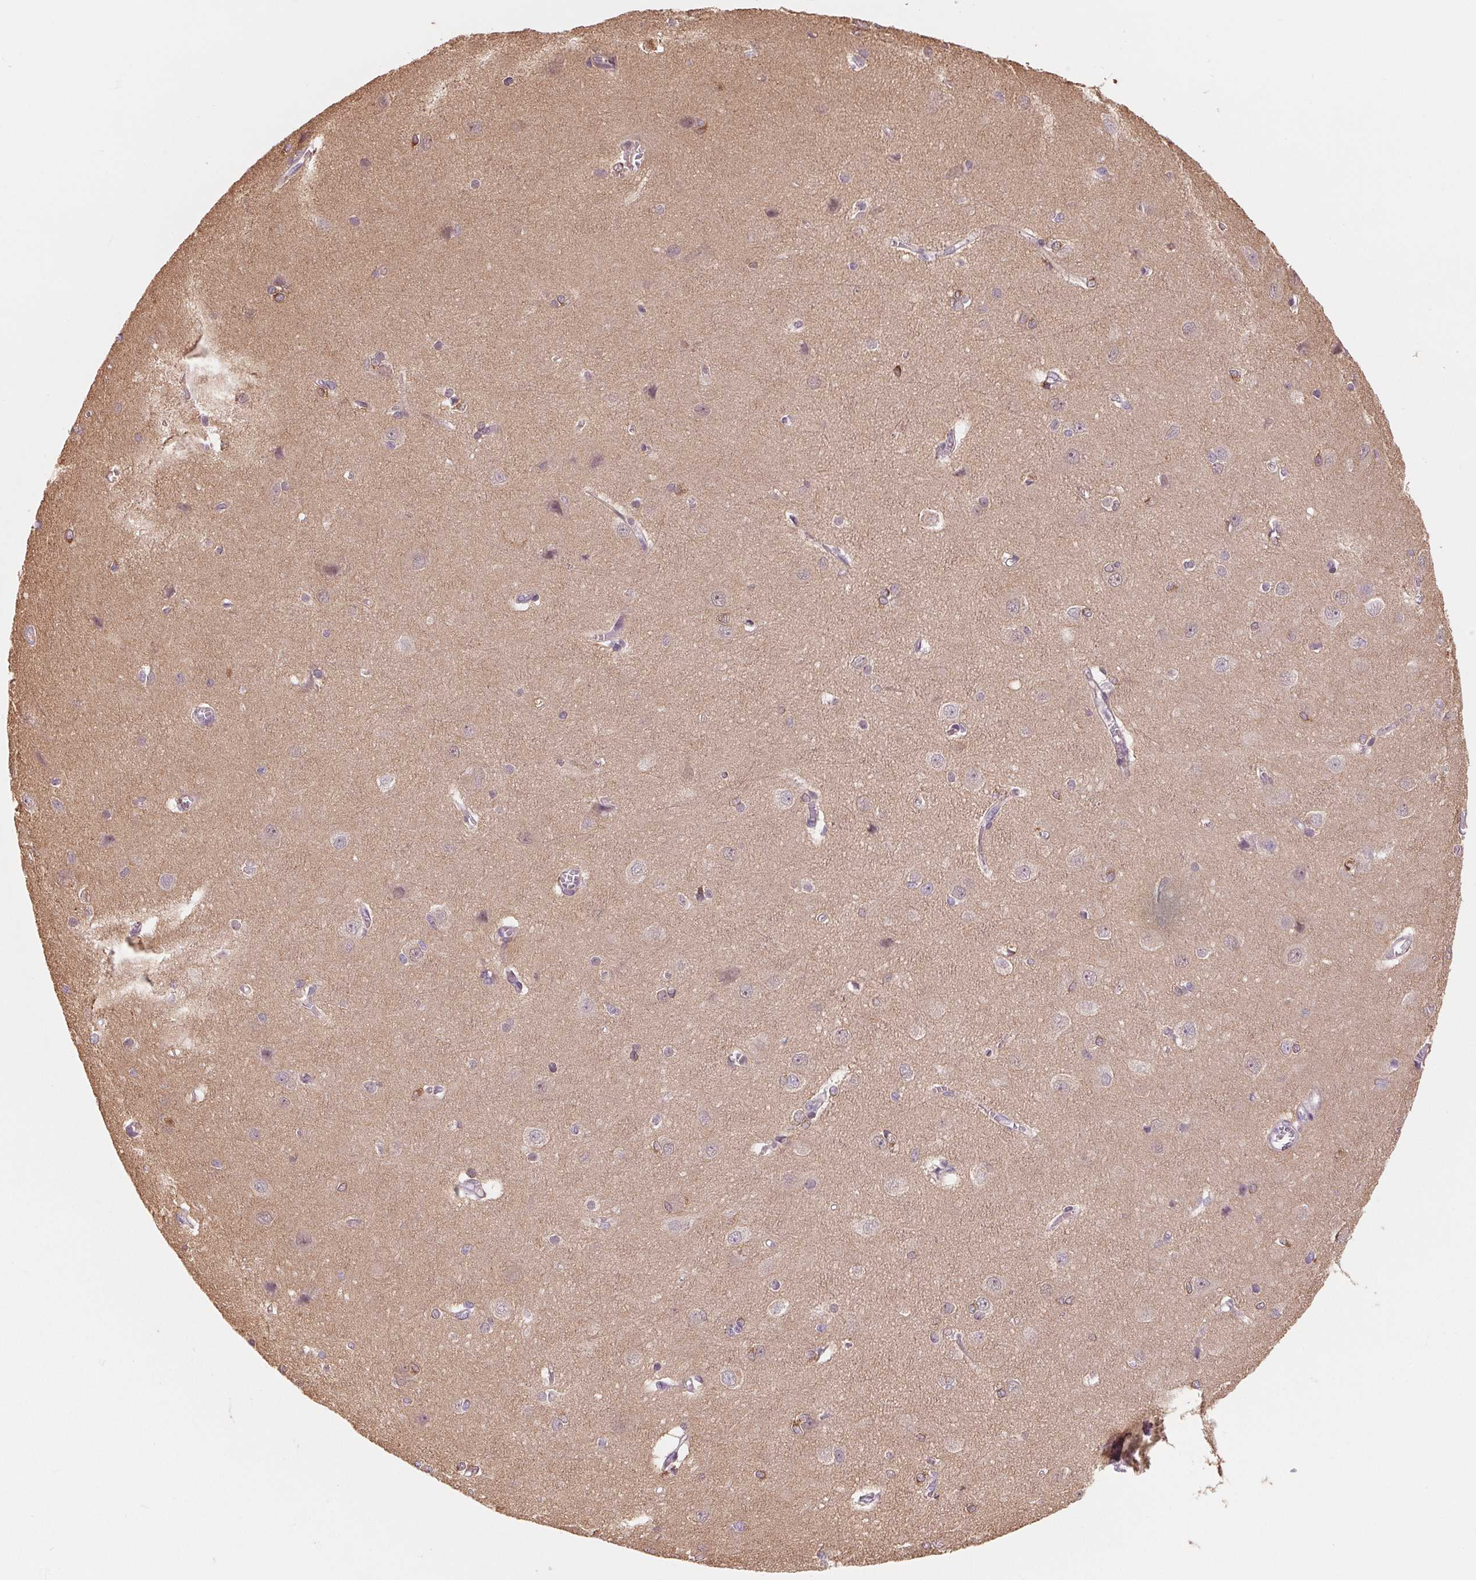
{"staining": {"intensity": "weak", "quantity": "25%-75%", "location": "cytoplasmic/membranous"}, "tissue": "cerebral cortex", "cell_type": "Endothelial cells", "image_type": "normal", "snomed": [{"axis": "morphology", "description": "Normal tissue, NOS"}, {"axis": "topography", "description": "Cerebral cortex"}], "caption": "DAB immunohistochemical staining of normal human cerebral cortex displays weak cytoplasmic/membranous protein staining in about 25%-75% of endothelial cells. The protein of interest is stained brown, and the nuclei are stained in blue (DAB IHC with brightfield microscopy, high magnification).", "gene": "CFC1B", "patient": {"sex": "male", "age": 37}}